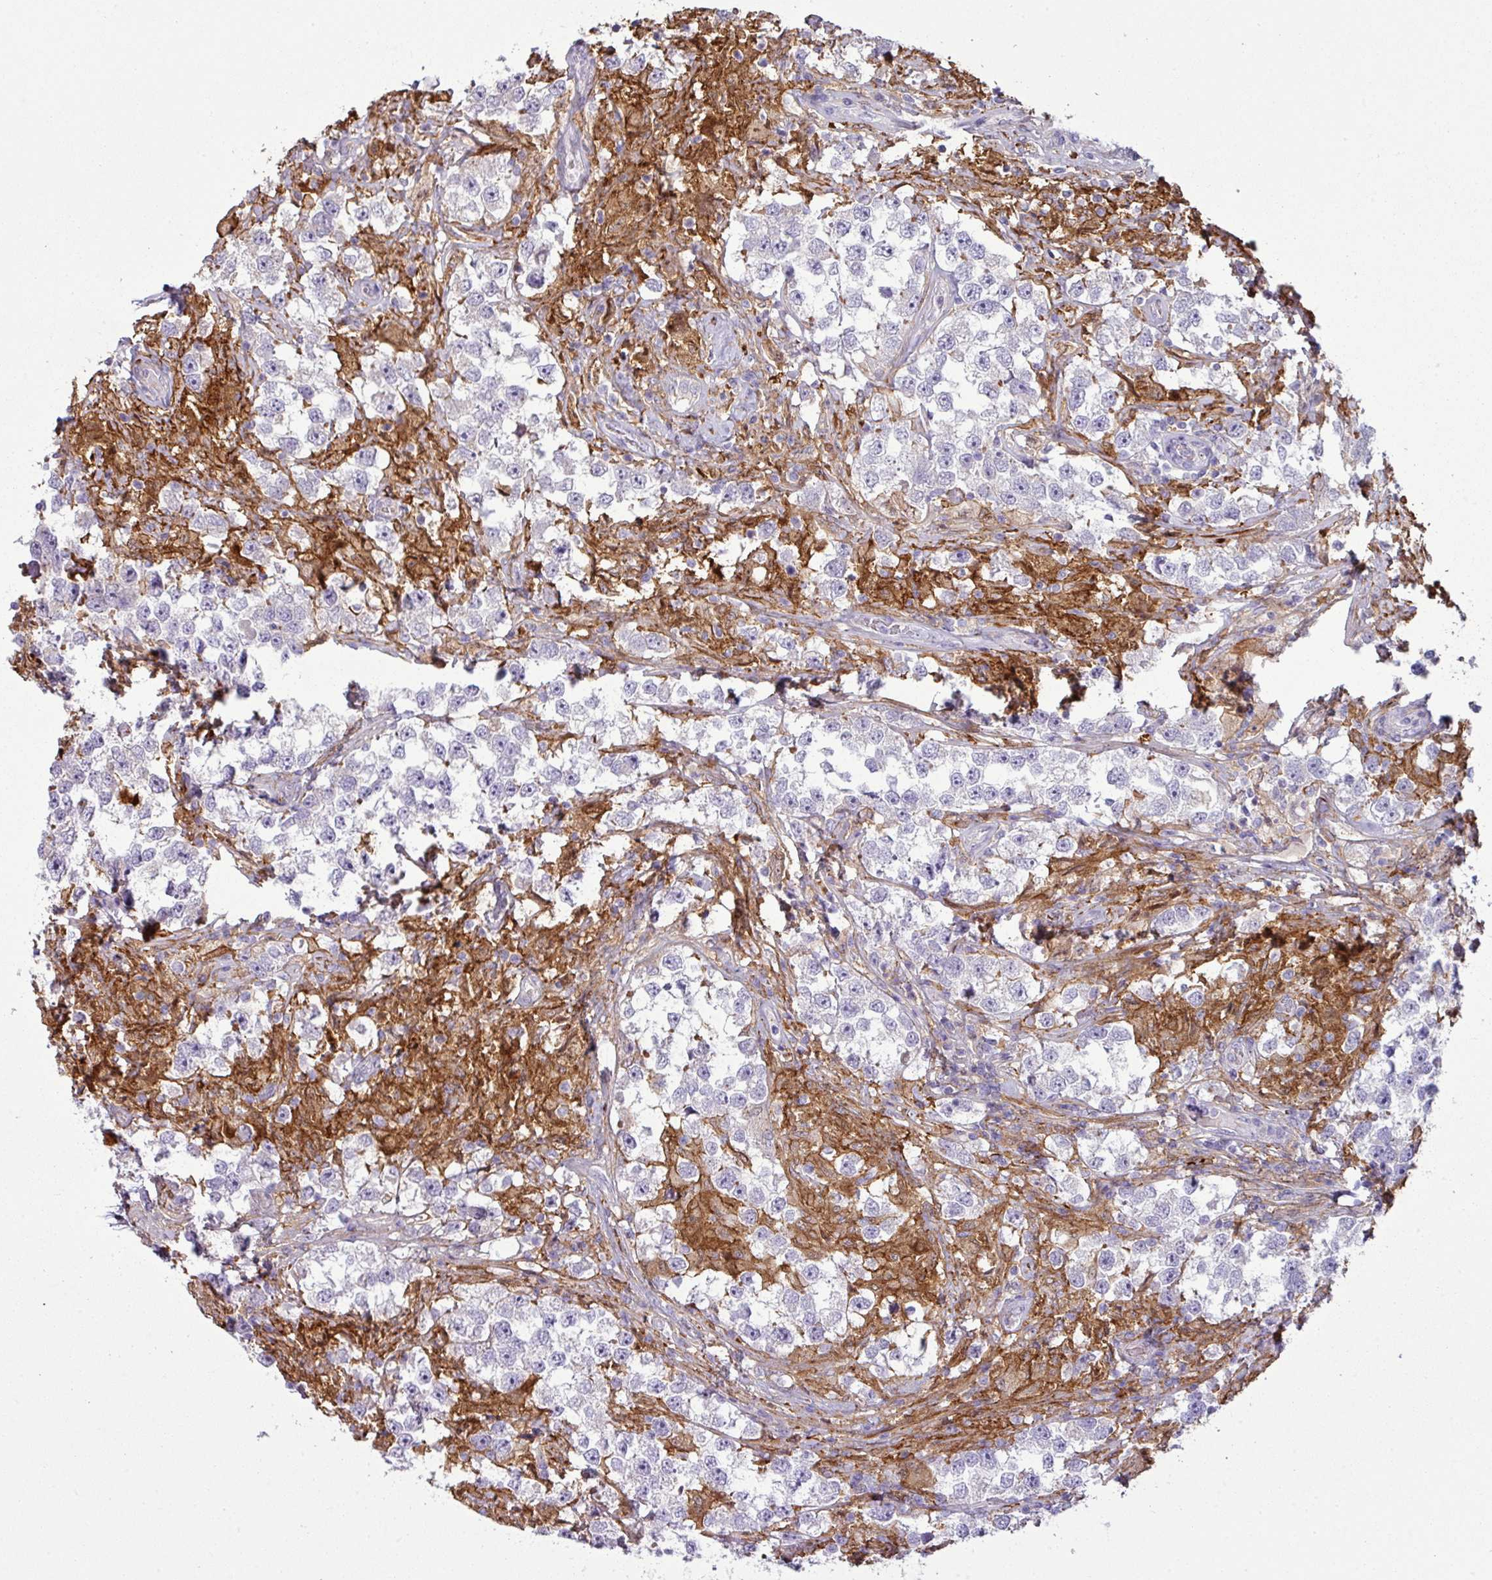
{"staining": {"intensity": "negative", "quantity": "none", "location": "none"}, "tissue": "testis cancer", "cell_type": "Tumor cells", "image_type": "cancer", "snomed": [{"axis": "morphology", "description": "Seminoma, NOS"}, {"axis": "topography", "description": "Testis"}], "caption": "High power microscopy micrograph of an immunohistochemistry (IHC) histopathology image of testis cancer, revealing no significant staining in tumor cells.", "gene": "COL8A1", "patient": {"sex": "male", "age": 46}}